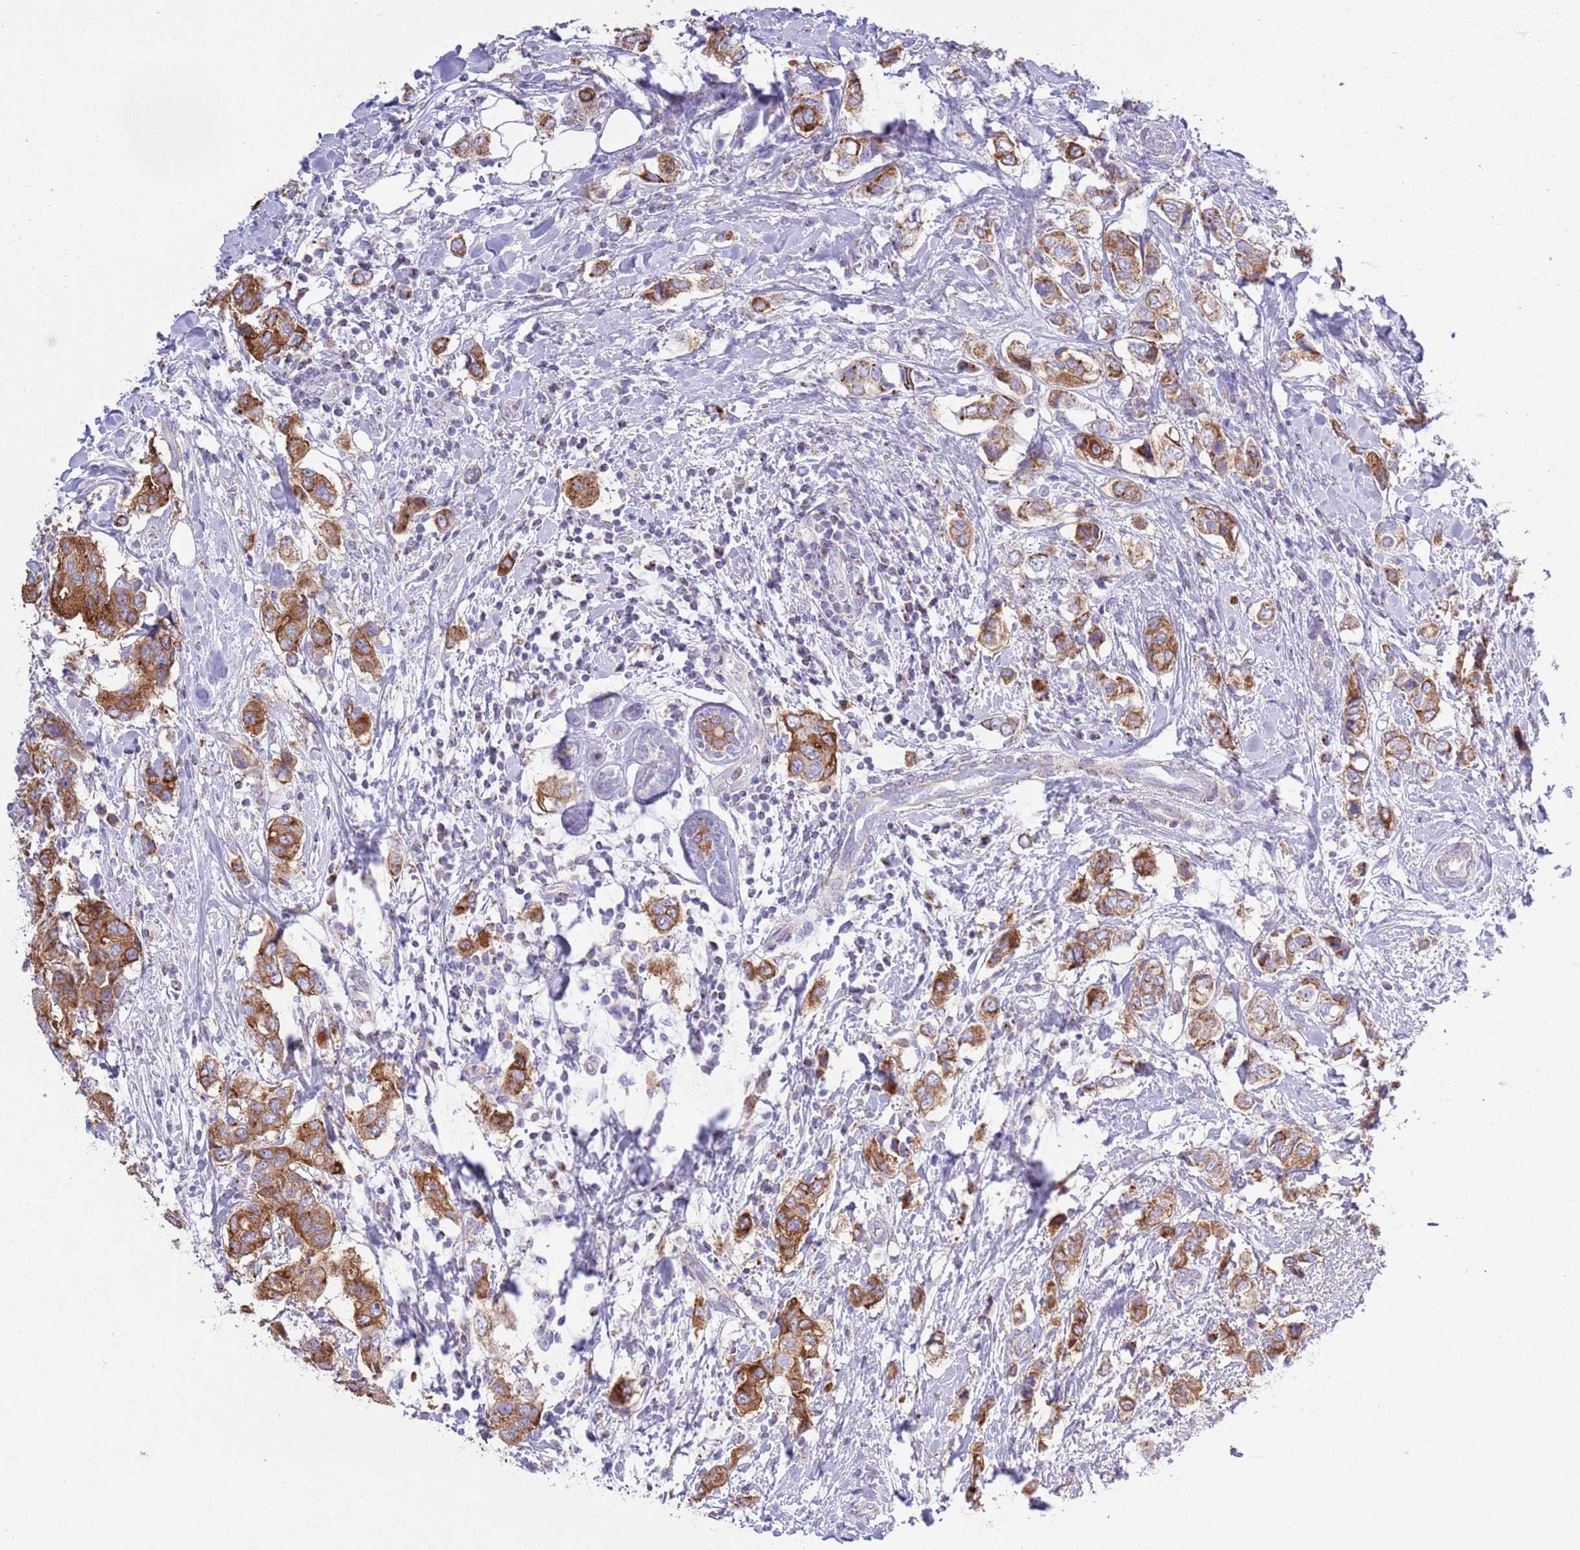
{"staining": {"intensity": "moderate", "quantity": ">75%", "location": "cytoplasmic/membranous"}, "tissue": "breast cancer", "cell_type": "Tumor cells", "image_type": "cancer", "snomed": [{"axis": "morphology", "description": "Lobular carcinoma"}, {"axis": "topography", "description": "Breast"}], "caption": "Immunohistochemical staining of breast cancer exhibits medium levels of moderate cytoplasmic/membranous staining in about >75% of tumor cells. (DAB = brown stain, brightfield microscopy at high magnification).", "gene": "ATP6V1B1", "patient": {"sex": "female", "age": 51}}